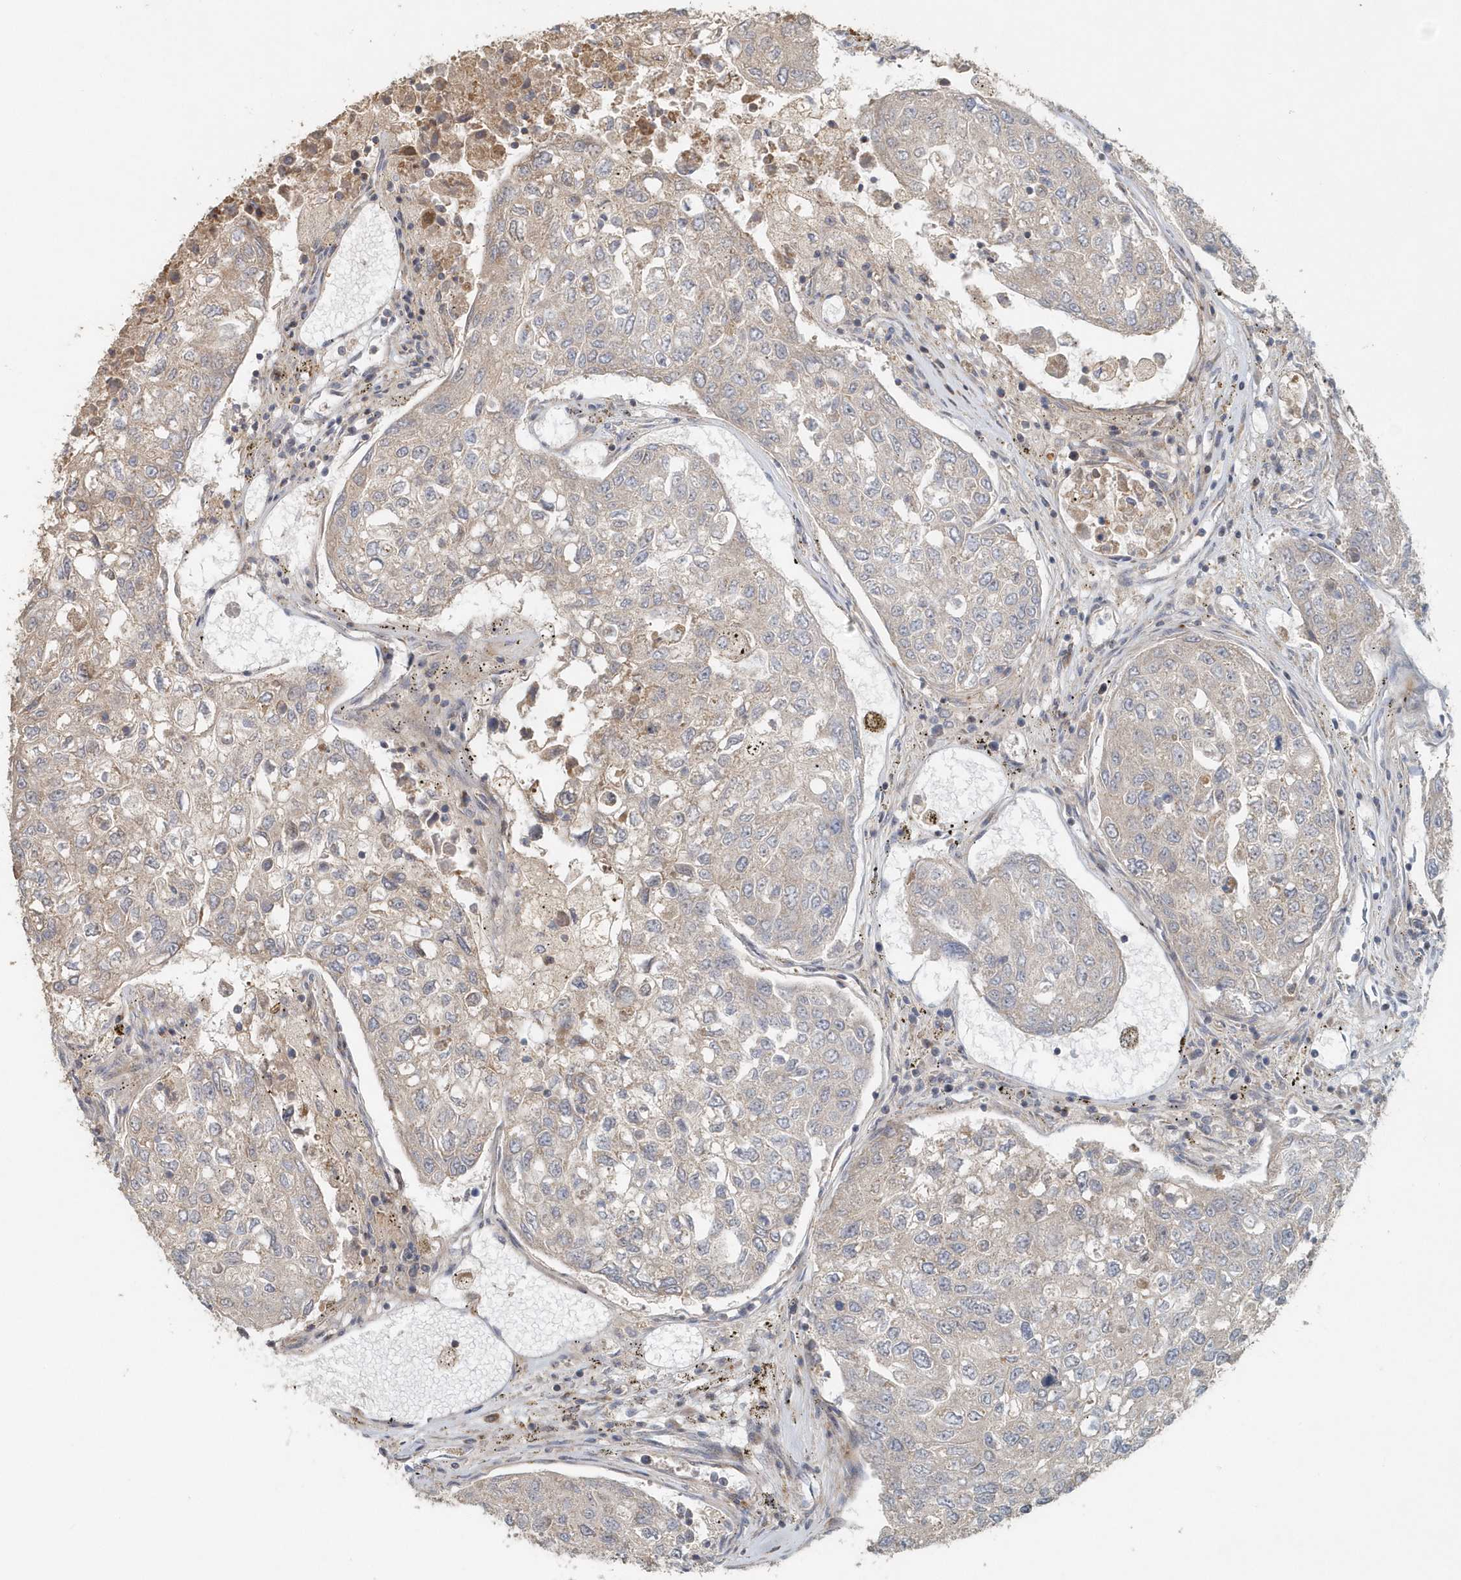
{"staining": {"intensity": "weak", "quantity": "<25%", "location": "cytoplasmic/membranous"}, "tissue": "urothelial cancer", "cell_type": "Tumor cells", "image_type": "cancer", "snomed": [{"axis": "morphology", "description": "Urothelial carcinoma, High grade"}, {"axis": "topography", "description": "Lymph node"}, {"axis": "topography", "description": "Urinary bladder"}], "caption": "DAB immunohistochemical staining of human urothelial carcinoma (high-grade) exhibits no significant staining in tumor cells.", "gene": "MMUT", "patient": {"sex": "male", "age": 51}}